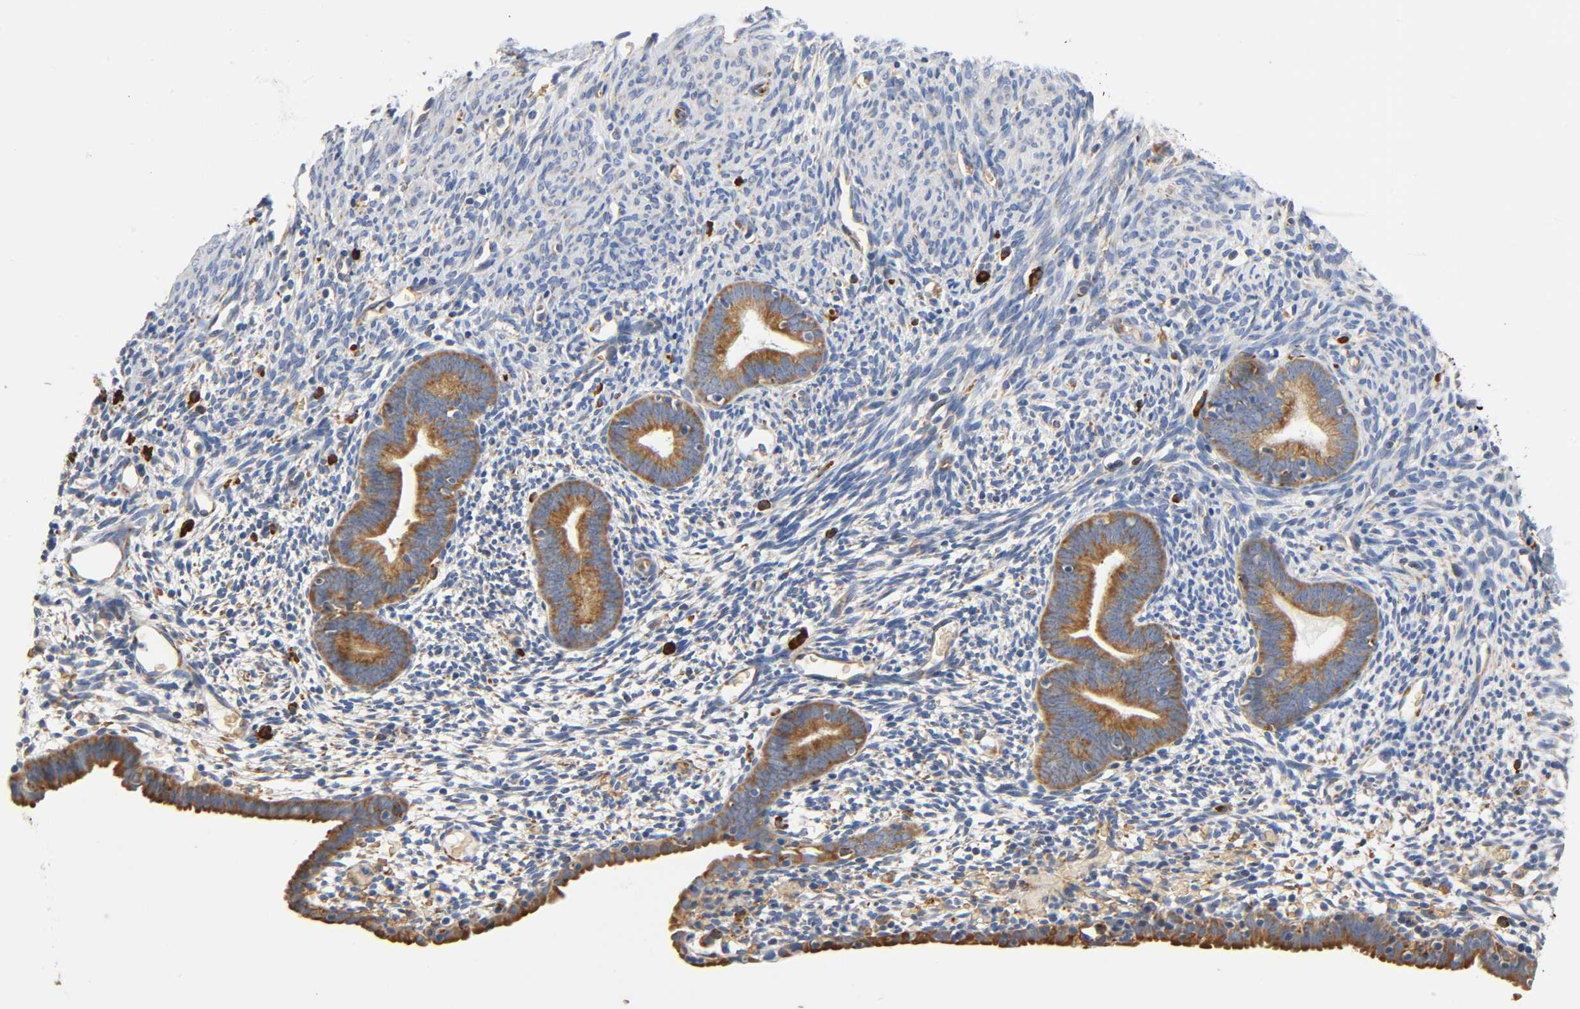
{"staining": {"intensity": "moderate", "quantity": "<25%", "location": "cytoplasmic/membranous"}, "tissue": "endometrium", "cell_type": "Cells in endometrial stroma", "image_type": "normal", "snomed": [{"axis": "morphology", "description": "Normal tissue, NOS"}, {"axis": "morphology", "description": "Atrophy, NOS"}, {"axis": "topography", "description": "Uterus"}, {"axis": "topography", "description": "Endometrium"}], "caption": "Immunohistochemical staining of benign human endometrium demonstrates <25% levels of moderate cytoplasmic/membranous protein staining in approximately <25% of cells in endometrial stroma.", "gene": "UCKL1", "patient": {"sex": "female", "age": 68}}